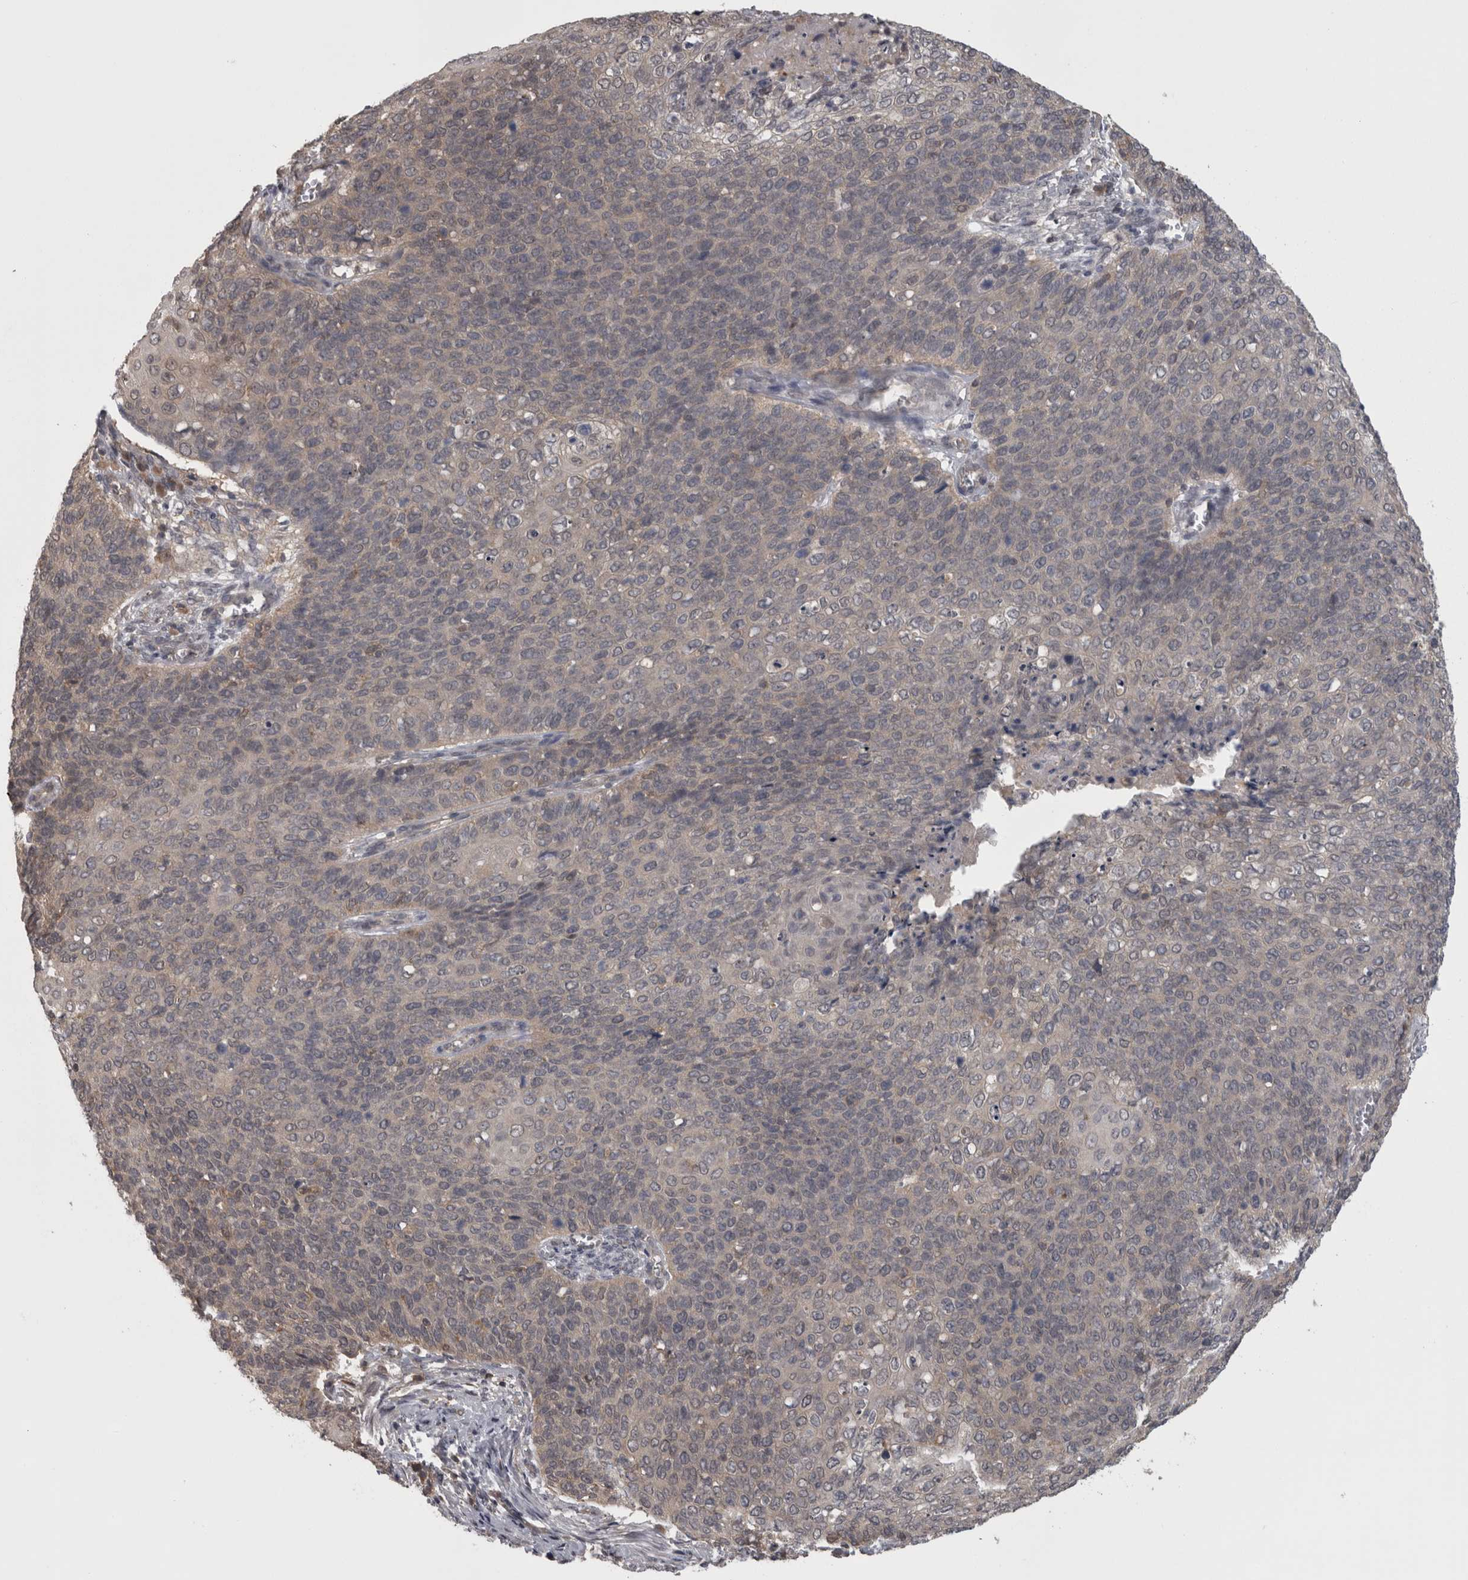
{"staining": {"intensity": "weak", "quantity": "<25%", "location": "cytoplasmic/membranous"}, "tissue": "cervical cancer", "cell_type": "Tumor cells", "image_type": "cancer", "snomed": [{"axis": "morphology", "description": "Squamous cell carcinoma, NOS"}, {"axis": "topography", "description": "Cervix"}], "caption": "IHC image of human cervical squamous cell carcinoma stained for a protein (brown), which exhibits no positivity in tumor cells.", "gene": "APRT", "patient": {"sex": "female", "age": 39}}